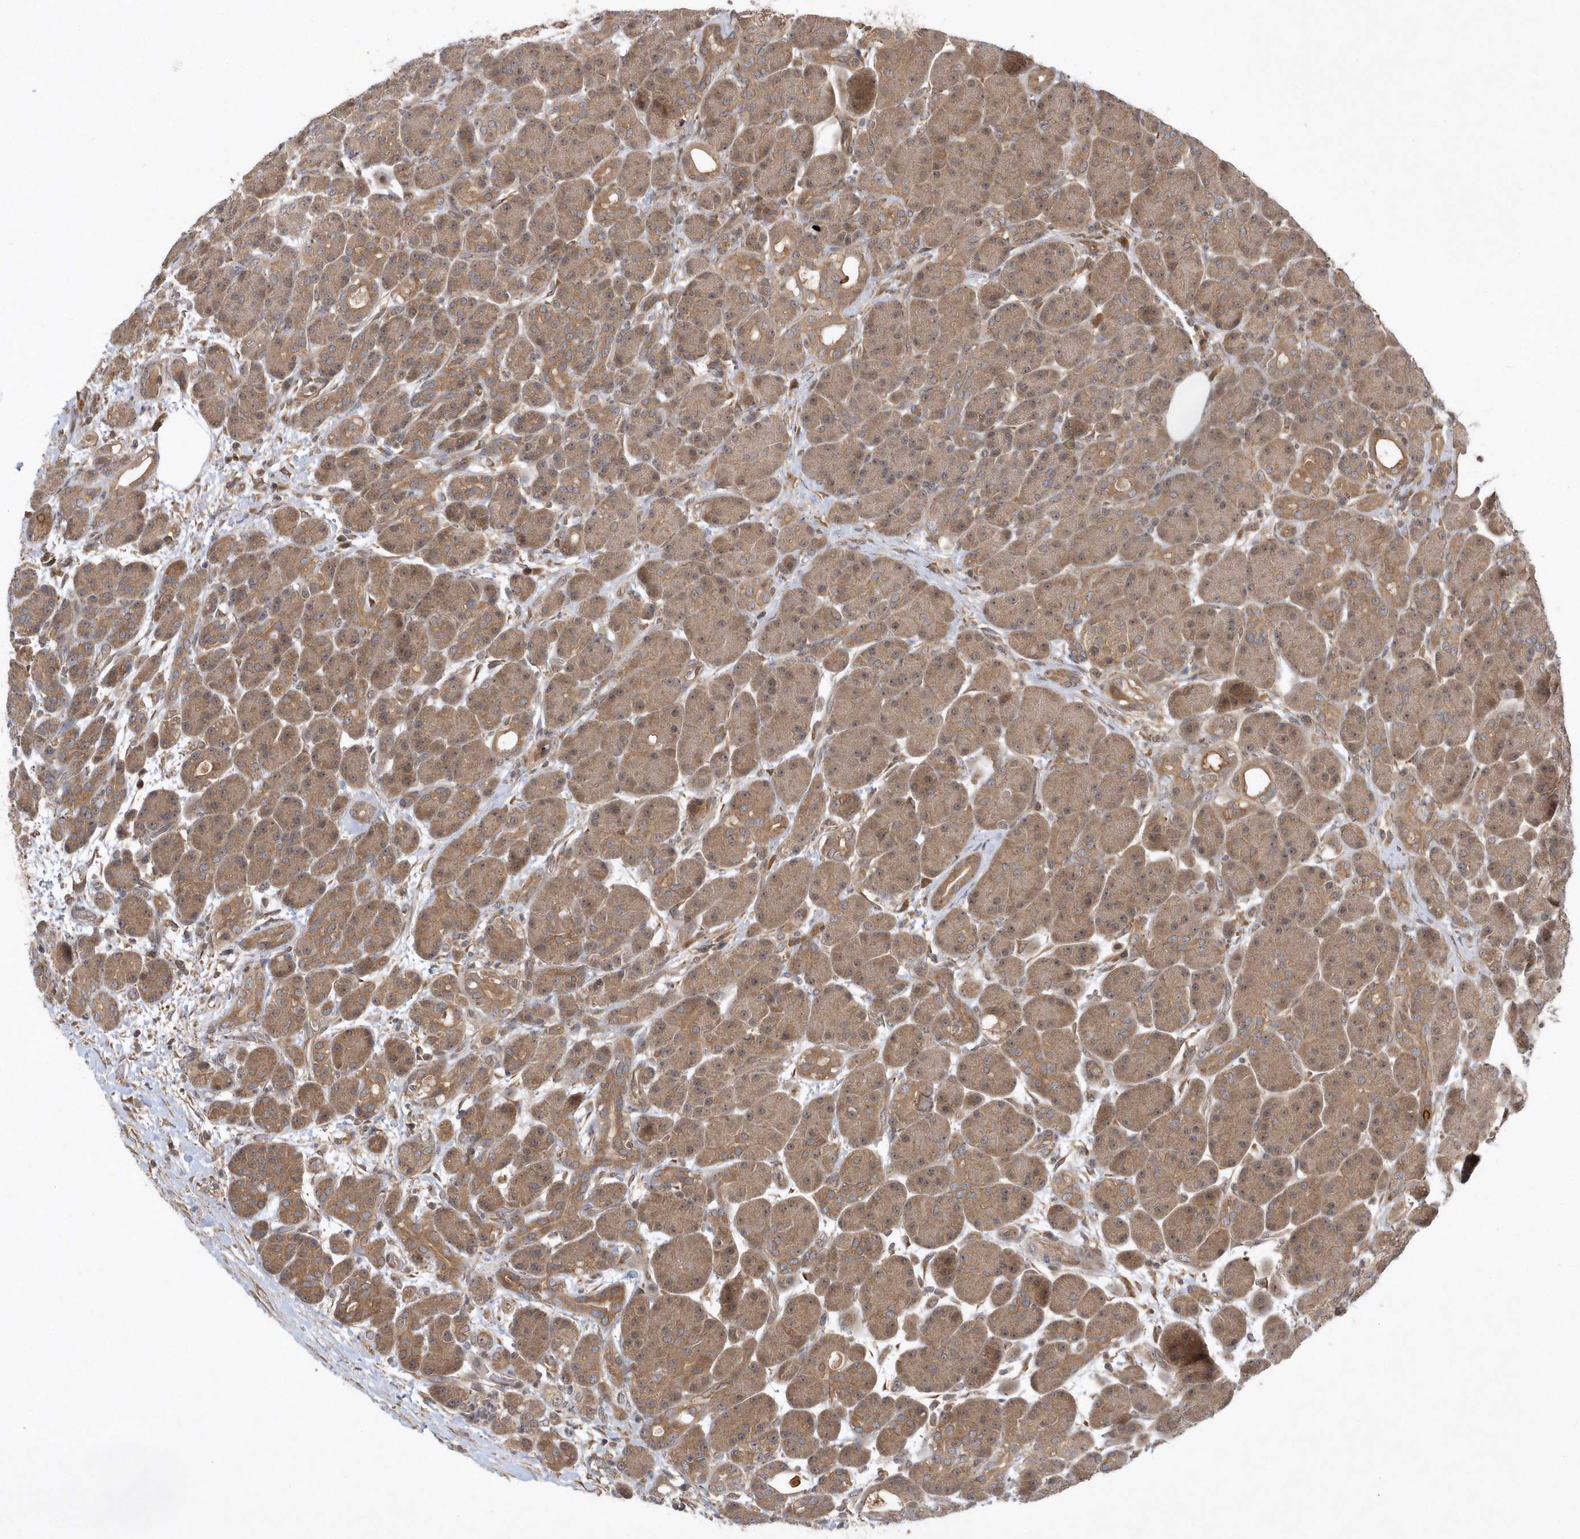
{"staining": {"intensity": "moderate", "quantity": ">75%", "location": "cytoplasmic/membranous,nuclear"}, "tissue": "pancreas", "cell_type": "Exocrine glandular cells", "image_type": "normal", "snomed": [{"axis": "morphology", "description": "Normal tissue, NOS"}, {"axis": "topography", "description": "Pancreas"}], "caption": "Protein expression analysis of benign human pancreas reveals moderate cytoplasmic/membranous,nuclear expression in approximately >75% of exocrine glandular cells. The protein of interest is shown in brown color, while the nuclei are stained blue.", "gene": "GFM2", "patient": {"sex": "male", "age": 63}}